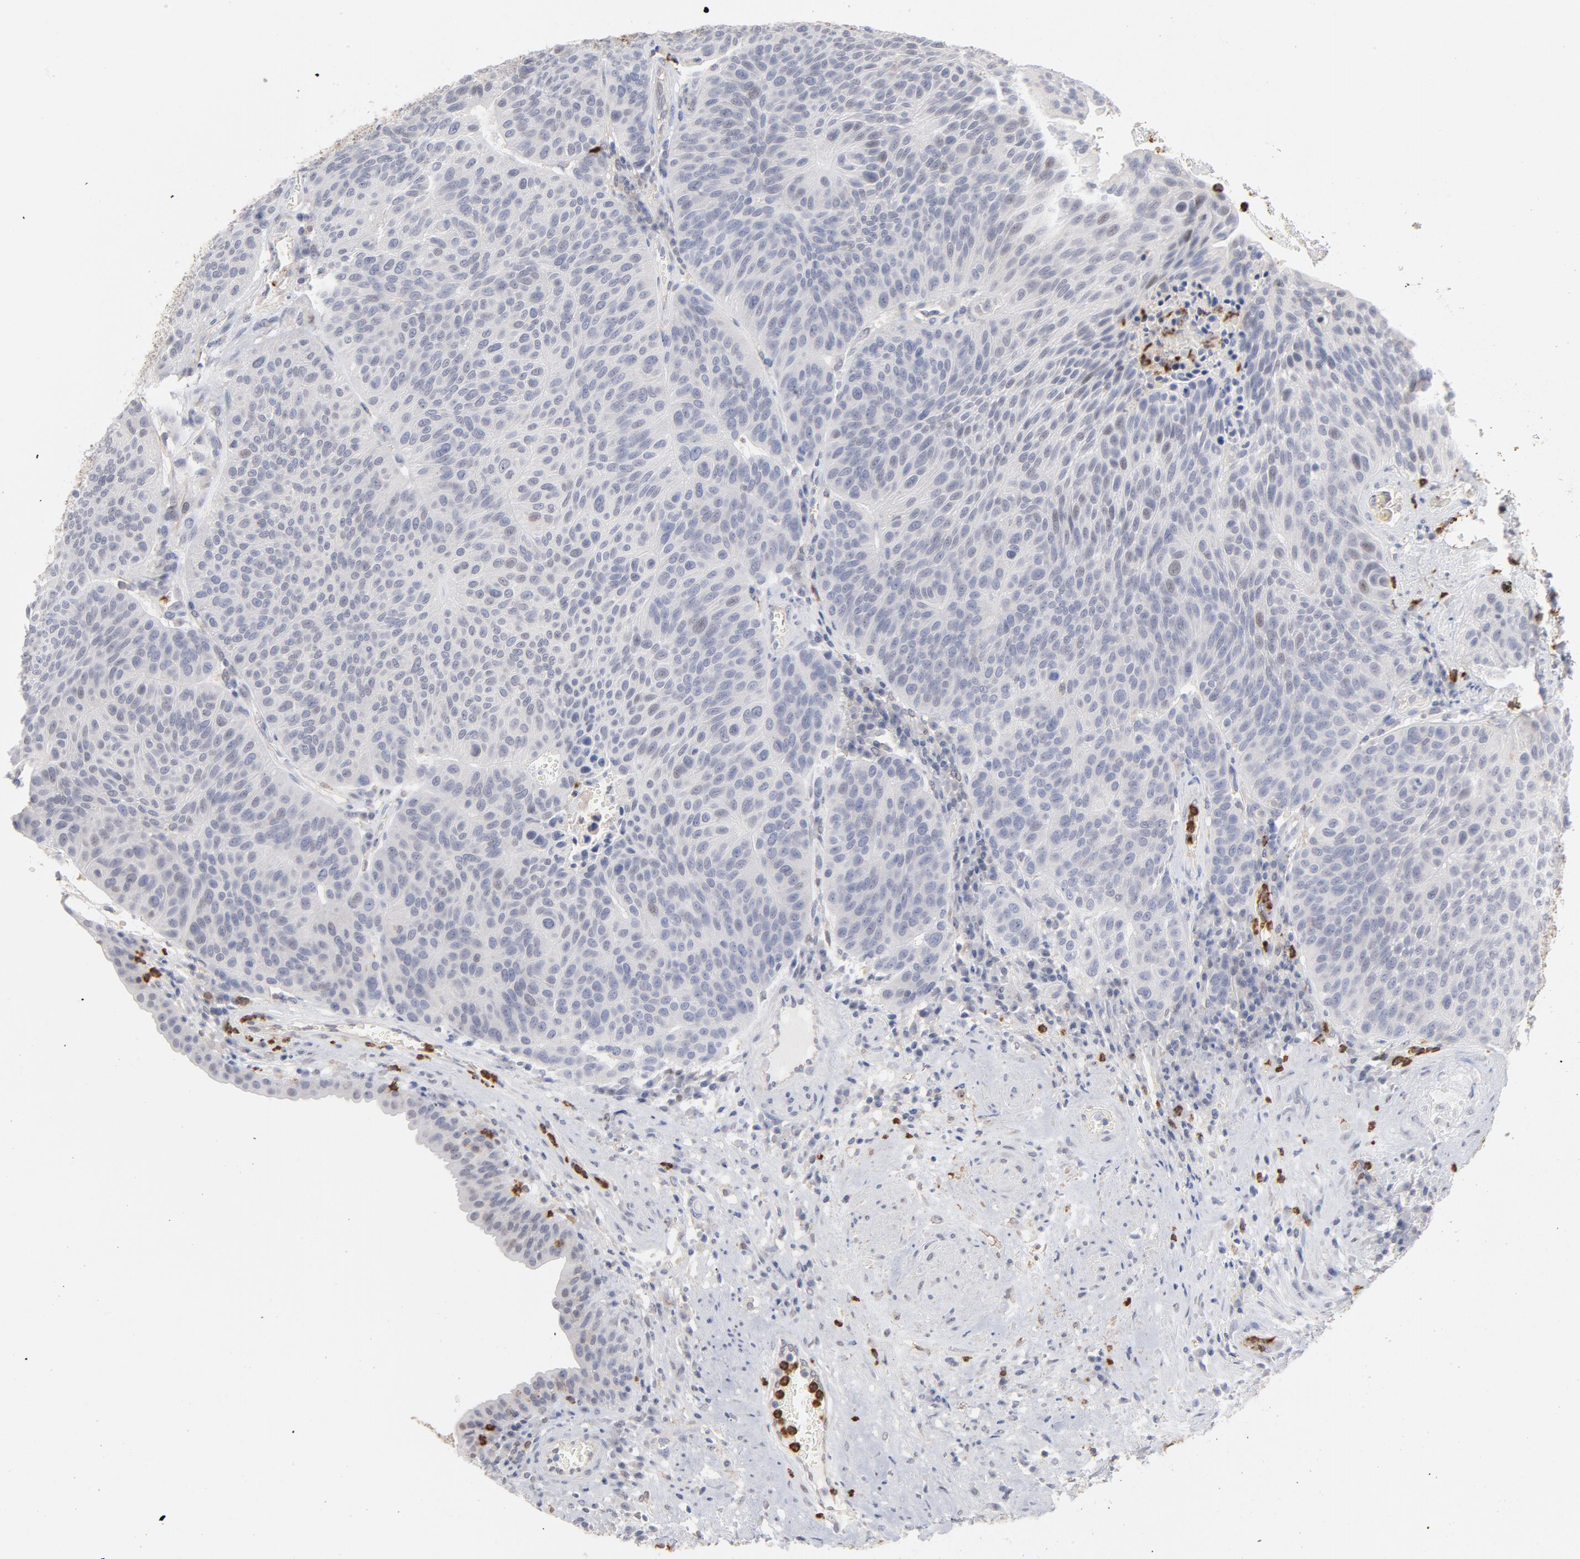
{"staining": {"intensity": "weak", "quantity": "<25%", "location": "nuclear"}, "tissue": "urothelial cancer", "cell_type": "Tumor cells", "image_type": "cancer", "snomed": [{"axis": "morphology", "description": "Urothelial carcinoma, High grade"}, {"axis": "topography", "description": "Urinary bladder"}], "caption": "Tumor cells are negative for brown protein staining in urothelial cancer. Nuclei are stained in blue.", "gene": "PNMA1", "patient": {"sex": "male", "age": 66}}